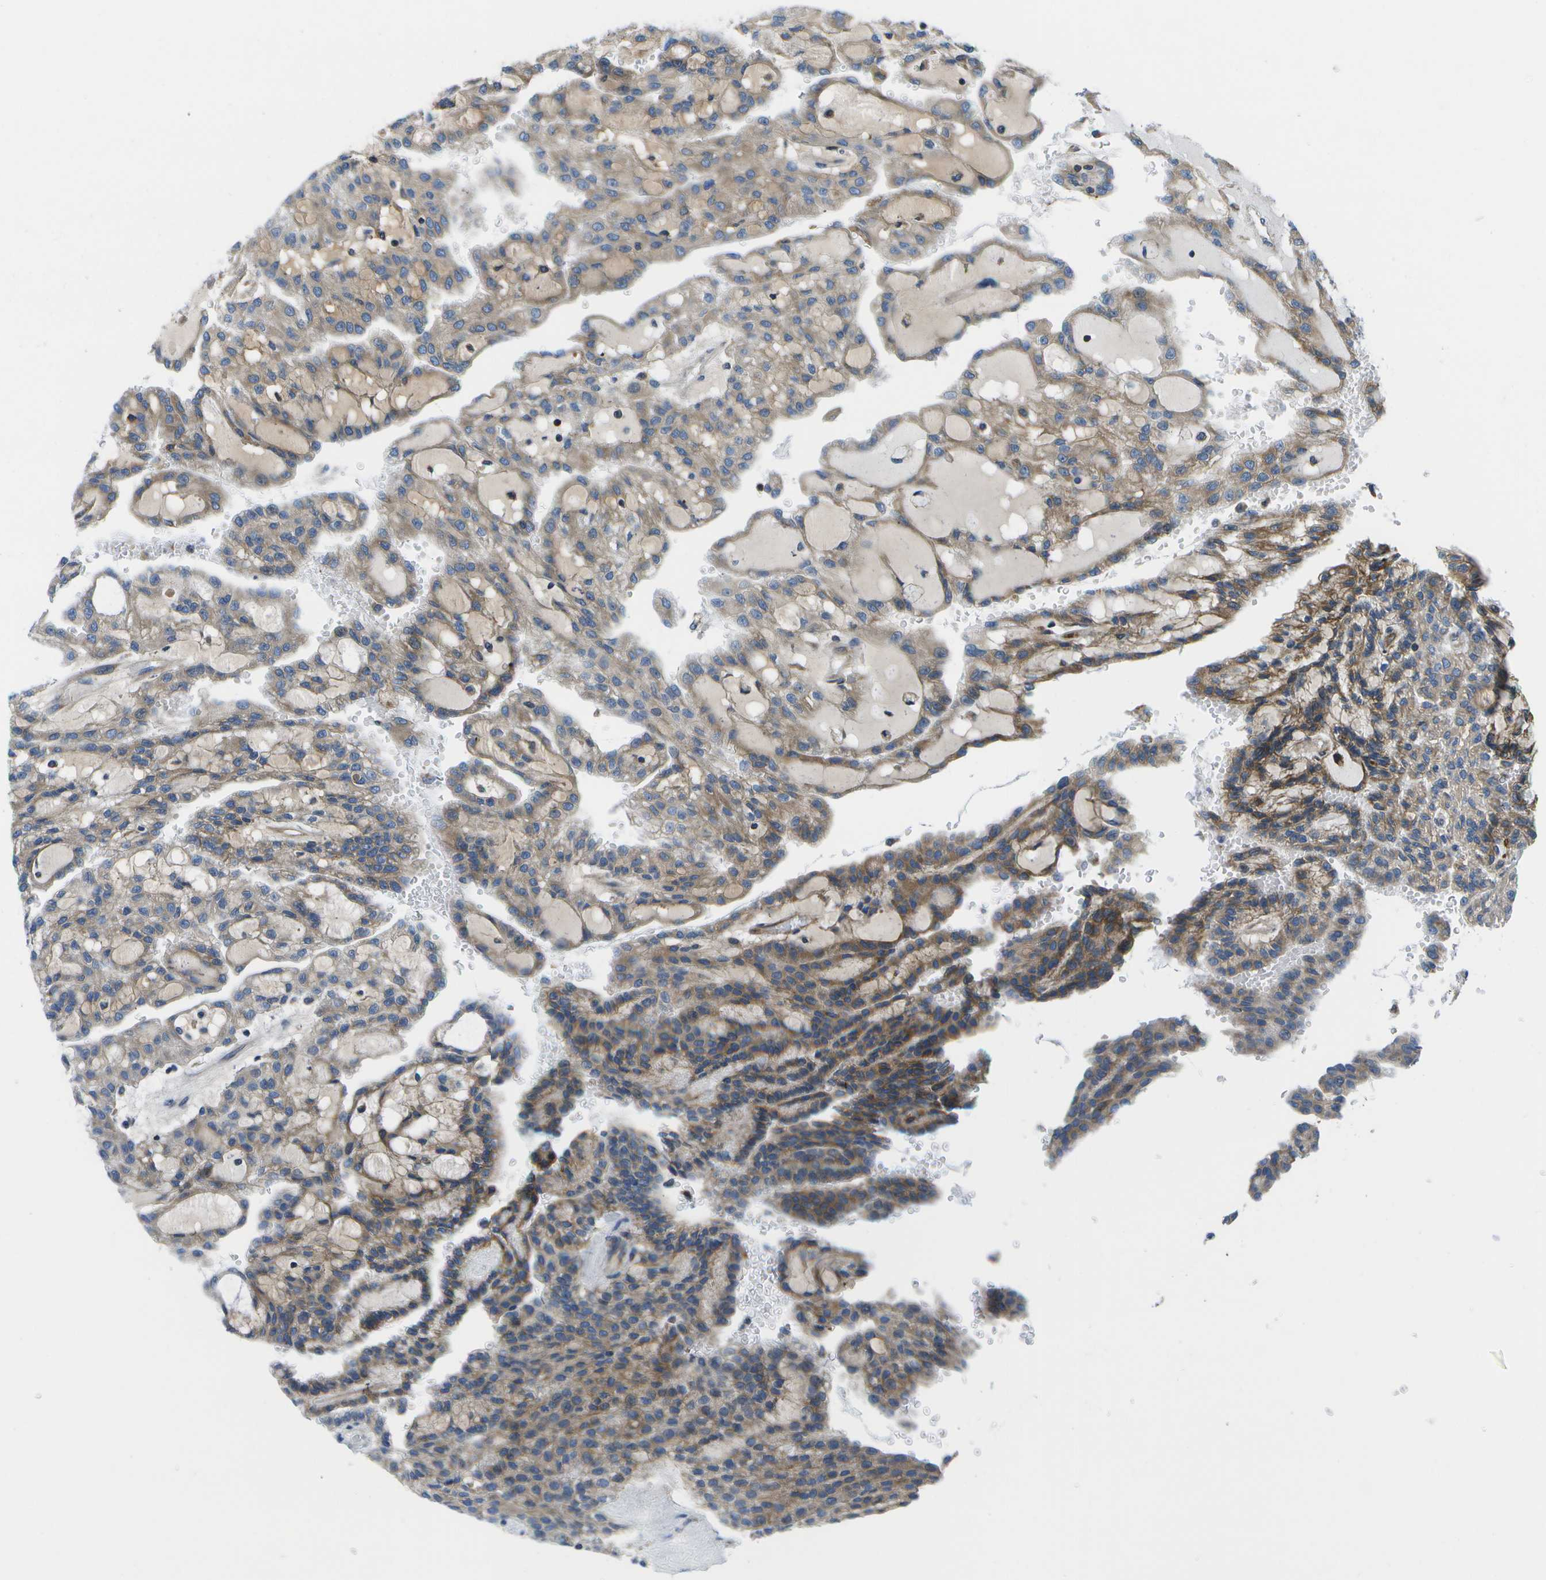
{"staining": {"intensity": "moderate", "quantity": ">75%", "location": "cytoplasmic/membranous"}, "tissue": "renal cancer", "cell_type": "Tumor cells", "image_type": "cancer", "snomed": [{"axis": "morphology", "description": "Adenocarcinoma, NOS"}, {"axis": "topography", "description": "Kidney"}], "caption": "A brown stain labels moderate cytoplasmic/membranous expression of a protein in renal cancer tumor cells. (DAB = brown stain, brightfield microscopy at high magnification).", "gene": "GDF5", "patient": {"sex": "male", "age": 63}}